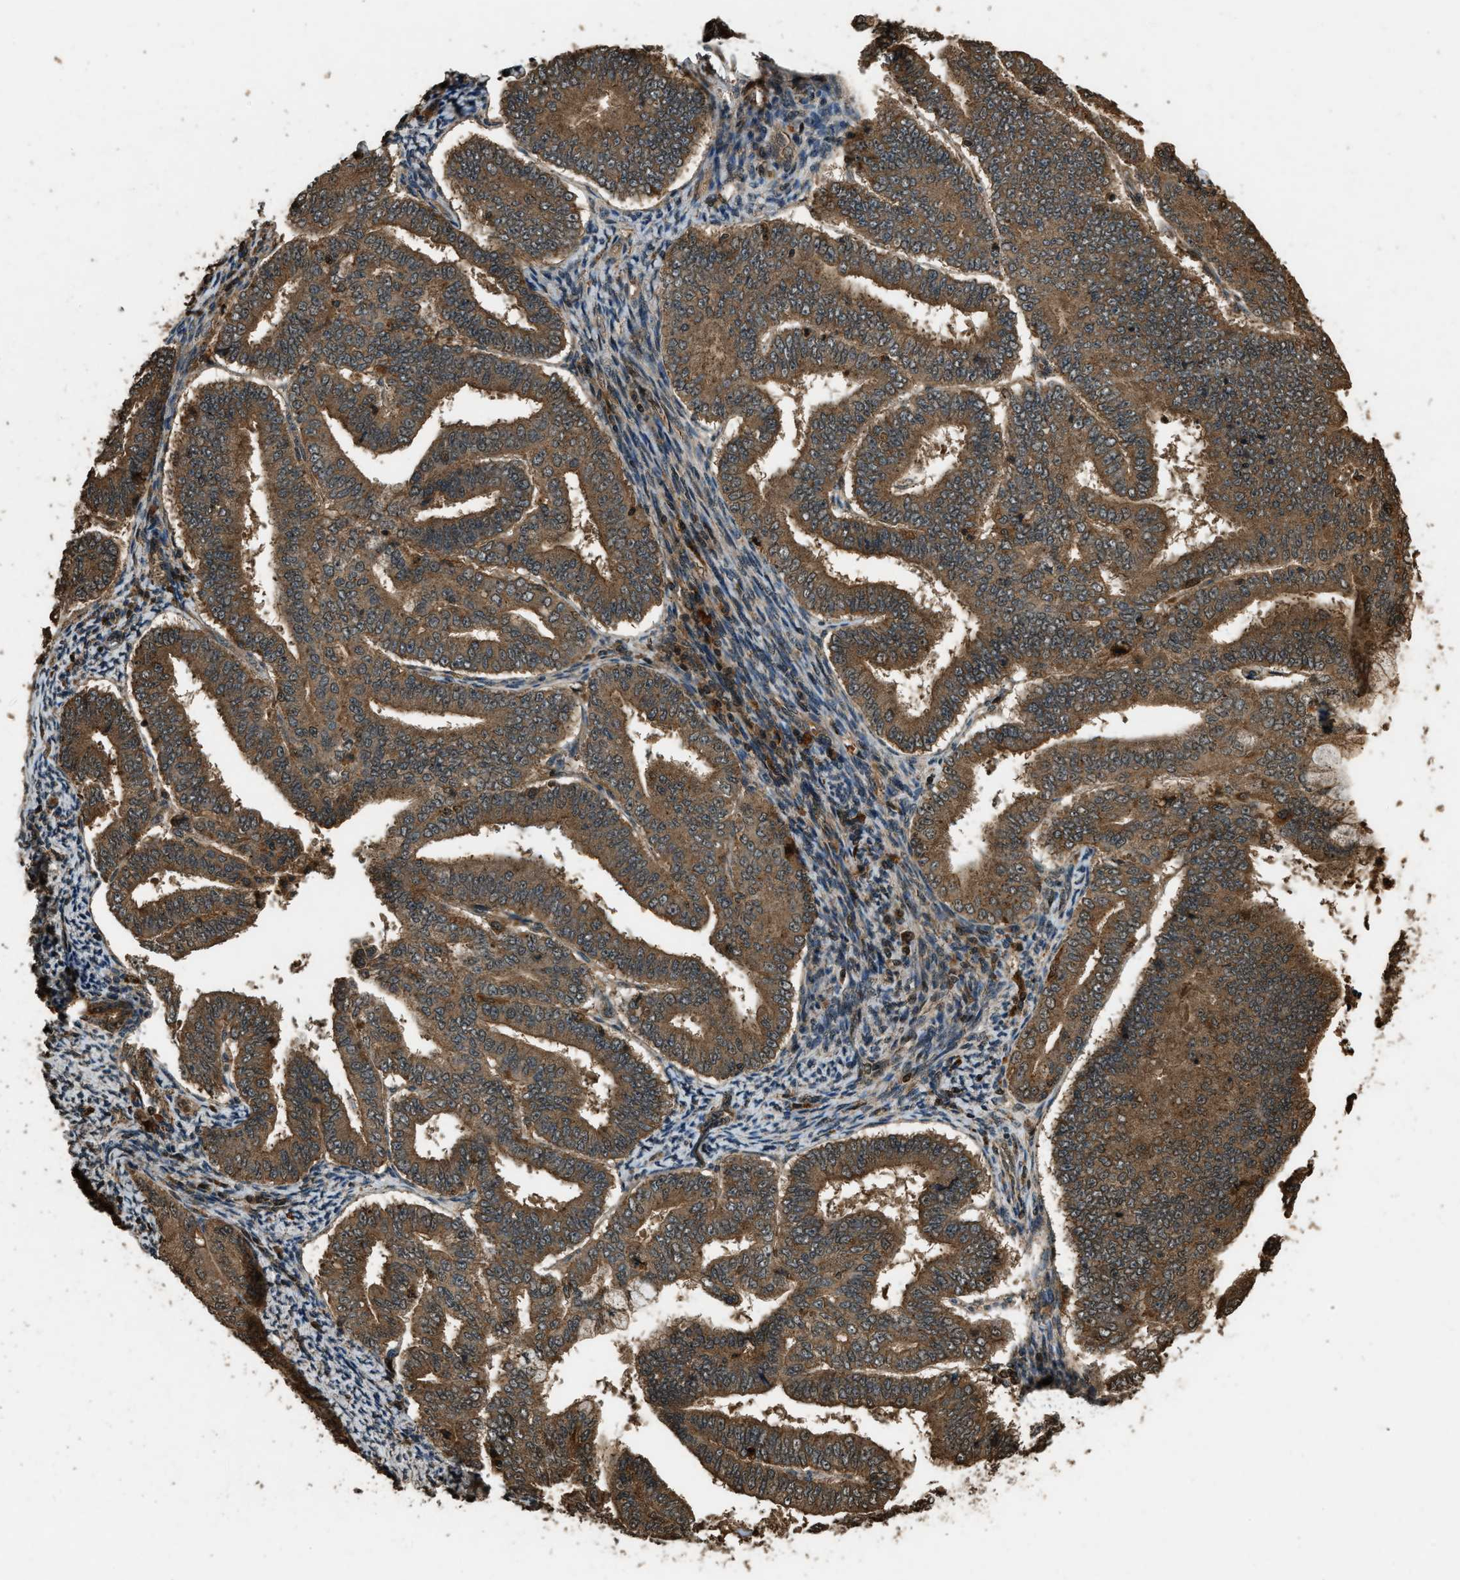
{"staining": {"intensity": "moderate", "quantity": ">75%", "location": "cytoplasmic/membranous"}, "tissue": "endometrial cancer", "cell_type": "Tumor cells", "image_type": "cancer", "snomed": [{"axis": "morphology", "description": "Adenocarcinoma, NOS"}, {"axis": "topography", "description": "Endometrium"}], "caption": "Immunohistochemical staining of human adenocarcinoma (endometrial) demonstrates medium levels of moderate cytoplasmic/membranous protein expression in about >75% of tumor cells. (Stains: DAB (3,3'-diaminobenzidine) in brown, nuclei in blue, Microscopy: brightfield microscopy at high magnification).", "gene": "RAP2A", "patient": {"sex": "female", "age": 63}}